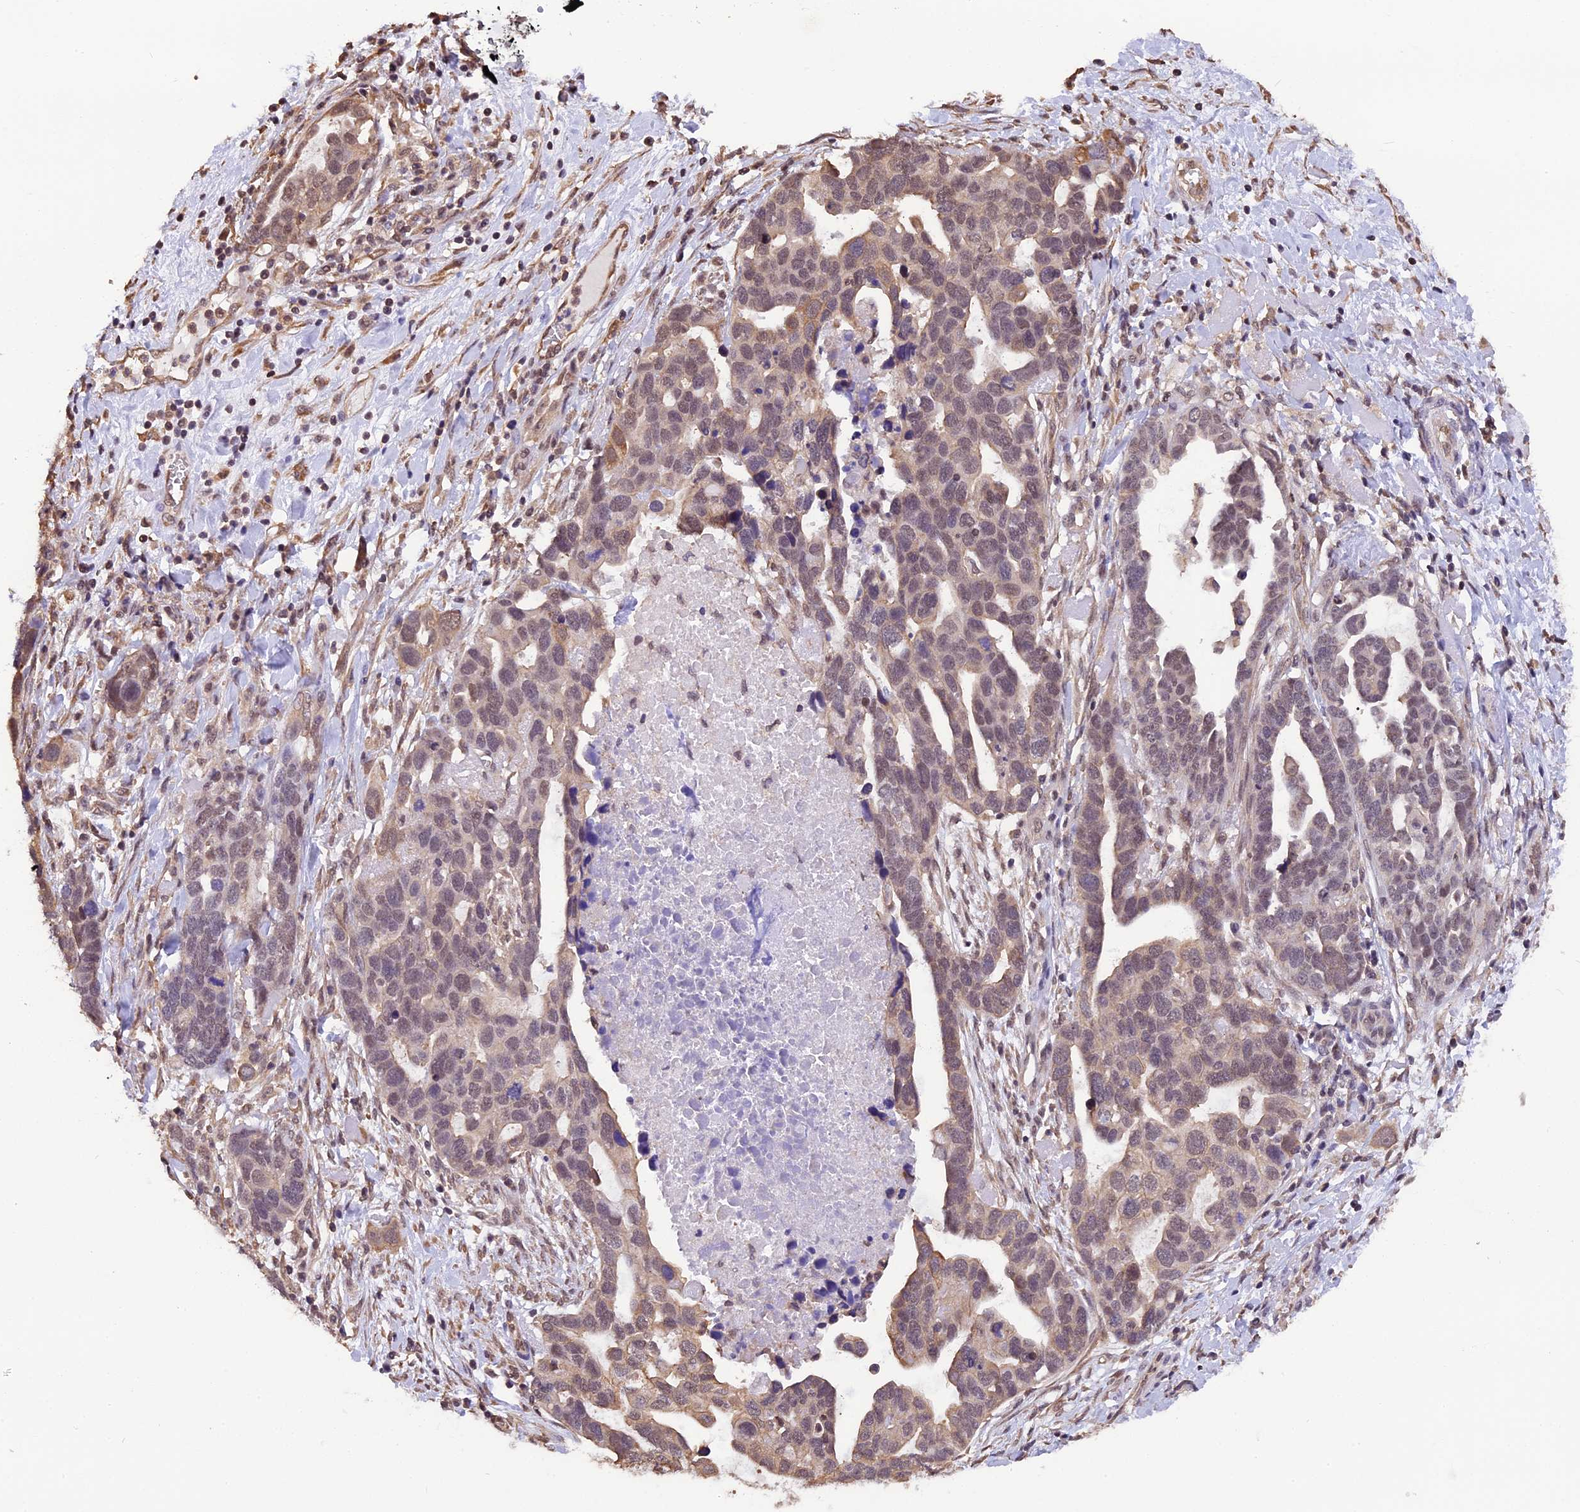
{"staining": {"intensity": "moderate", "quantity": "<25%", "location": "nuclear"}, "tissue": "ovarian cancer", "cell_type": "Tumor cells", "image_type": "cancer", "snomed": [{"axis": "morphology", "description": "Cystadenocarcinoma, serous, NOS"}, {"axis": "topography", "description": "Ovary"}], "caption": "High-magnification brightfield microscopy of ovarian cancer stained with DAB (3,3'-diaminobenzidine) (brown) and counterstained with hematoxylin (blue). tumor cells exhibit moderate nuclear positivity is seen in approximately<25% of cells.", "gene": "ZC3H4", "patient": {"sex": "female", "age": 54}}